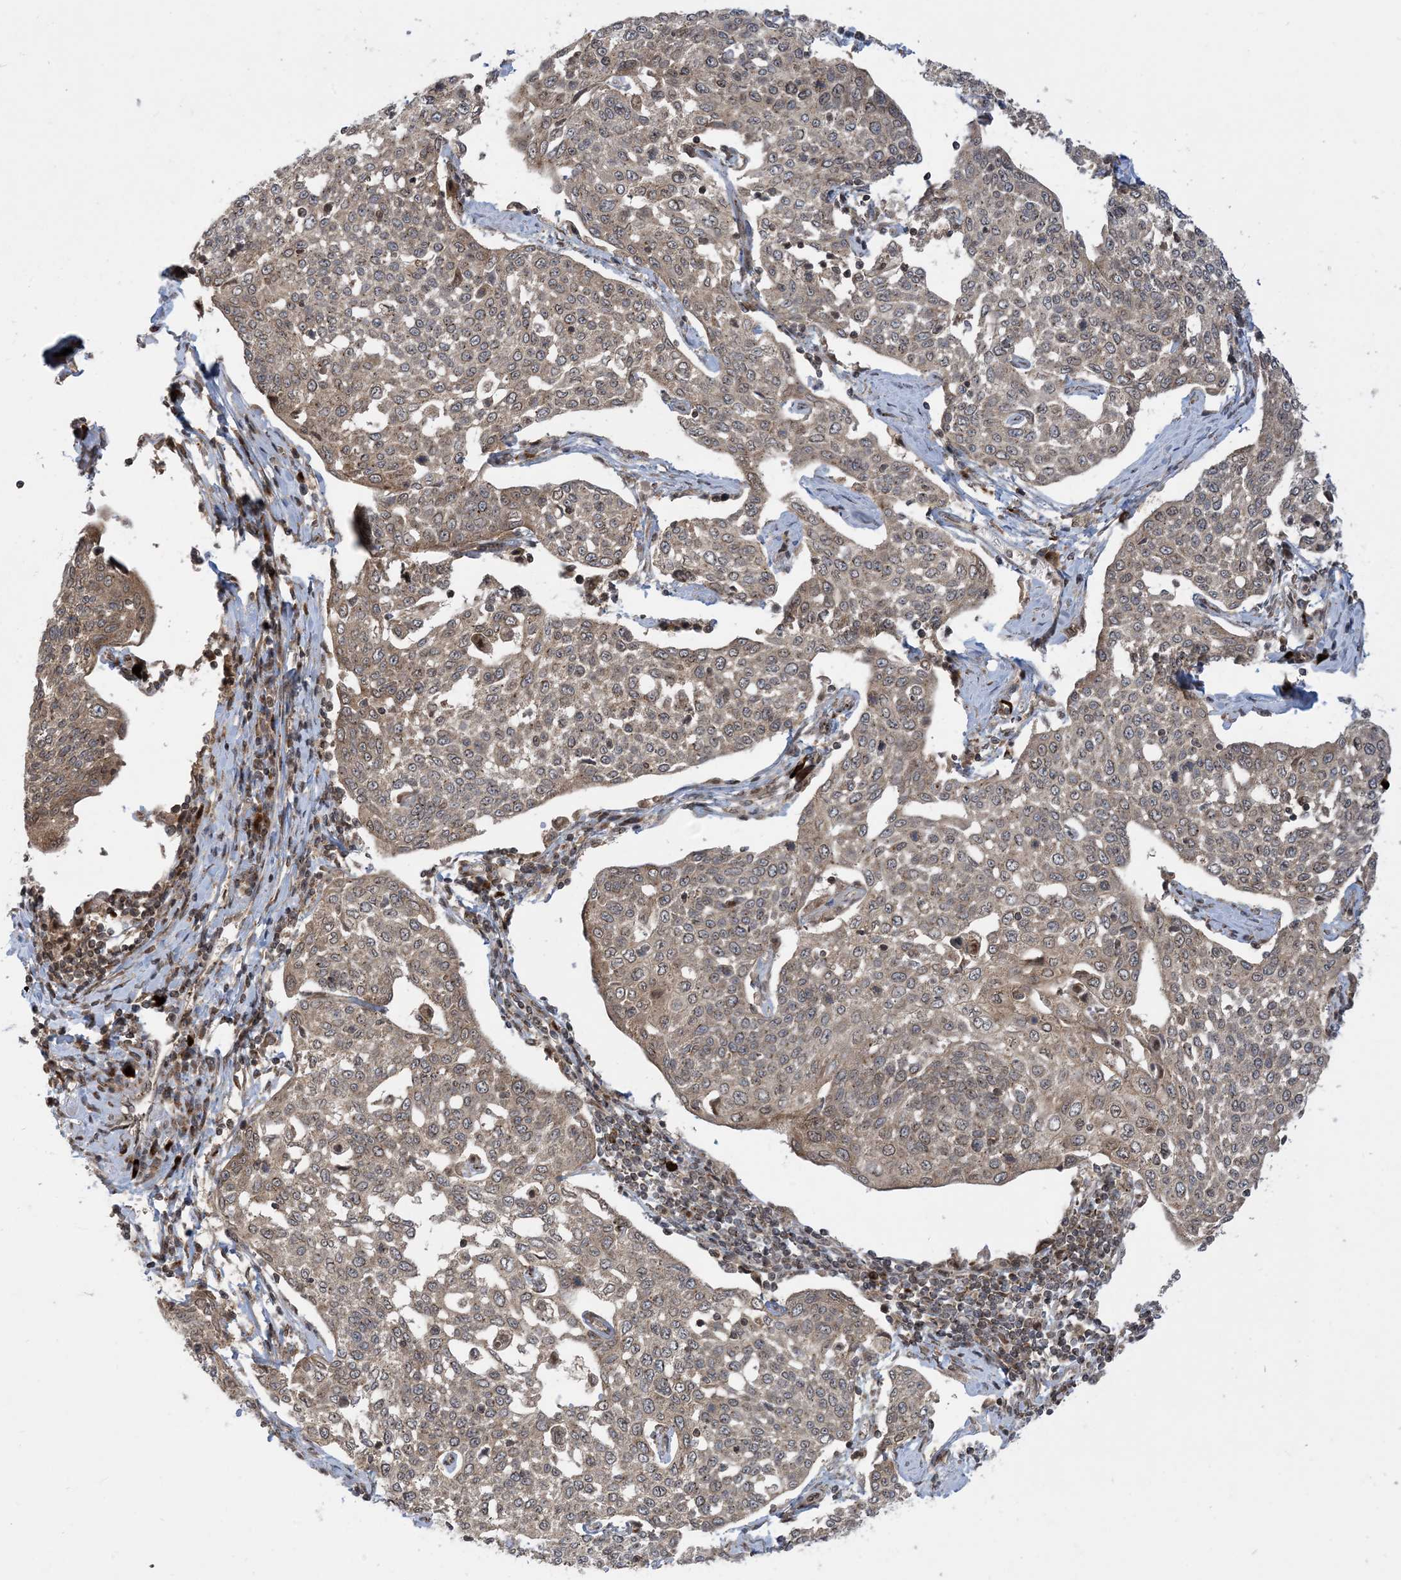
{"staining": {"intensity": "moderate", "quantity": ">75%", "location": "cytoplasmic/membranous"}, "tissue": "cervical cancer", "cell_type": "Tumor cells", "image_type": "cancer", "snomed": [{"axis": "morphology", "description": "Squamous cell carcinoma, NOS"}, {"axis": "topography", "description": "Cervix"}], "caption": "Brown immunohistochemical staining in human cervical cancer demonstrates moderate cytoplasmic/membranous staining in about >75% of tumor cells.", "gene": "CASP4", "patient": {"sex": "female", "age": 34}}